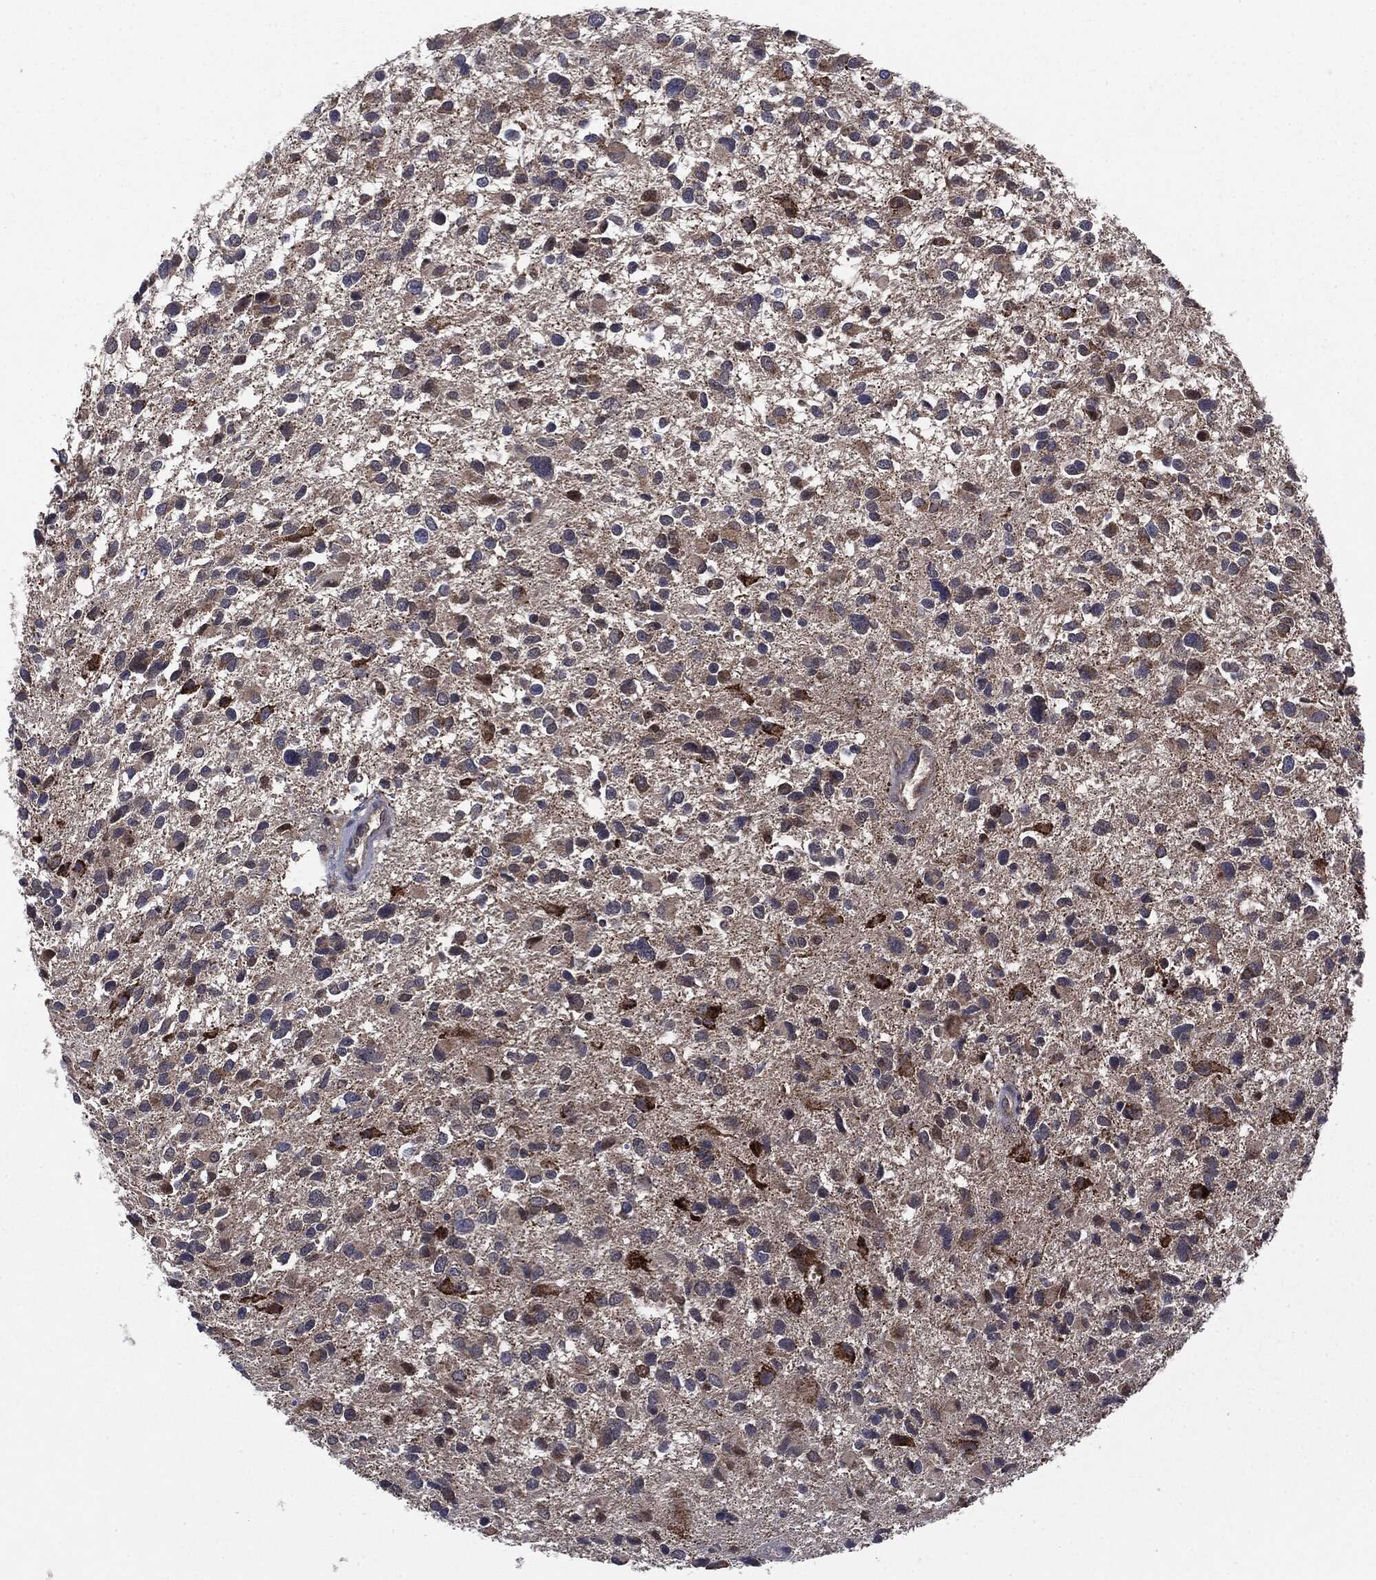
{"staining": {"intensity": "moderate", "quantity": "<25%", "location": "cytoplasmic/membranous"}, "tissue": "glioma", "cell_type": "Tumor cells", "image_type": "cancer", "snomed": [{"axis": "morphology", "description": "Glioma, malignant, Low grade"}, {"axis": "topography", "description": "Brain"}], "caption": "High-magnification brightfield microscopy of malignant glioma (low-grade) stained with DAB (3,3'-diaminobenzidine) (brown) and counterstained with hematoxylin (blue). tumor cells exhibit moderate cytoplasmic/membranous staining is appreciated in approximately<25% of cells.", "gene": "PTPA", "patient": {"sex": "female", "age": 32}}